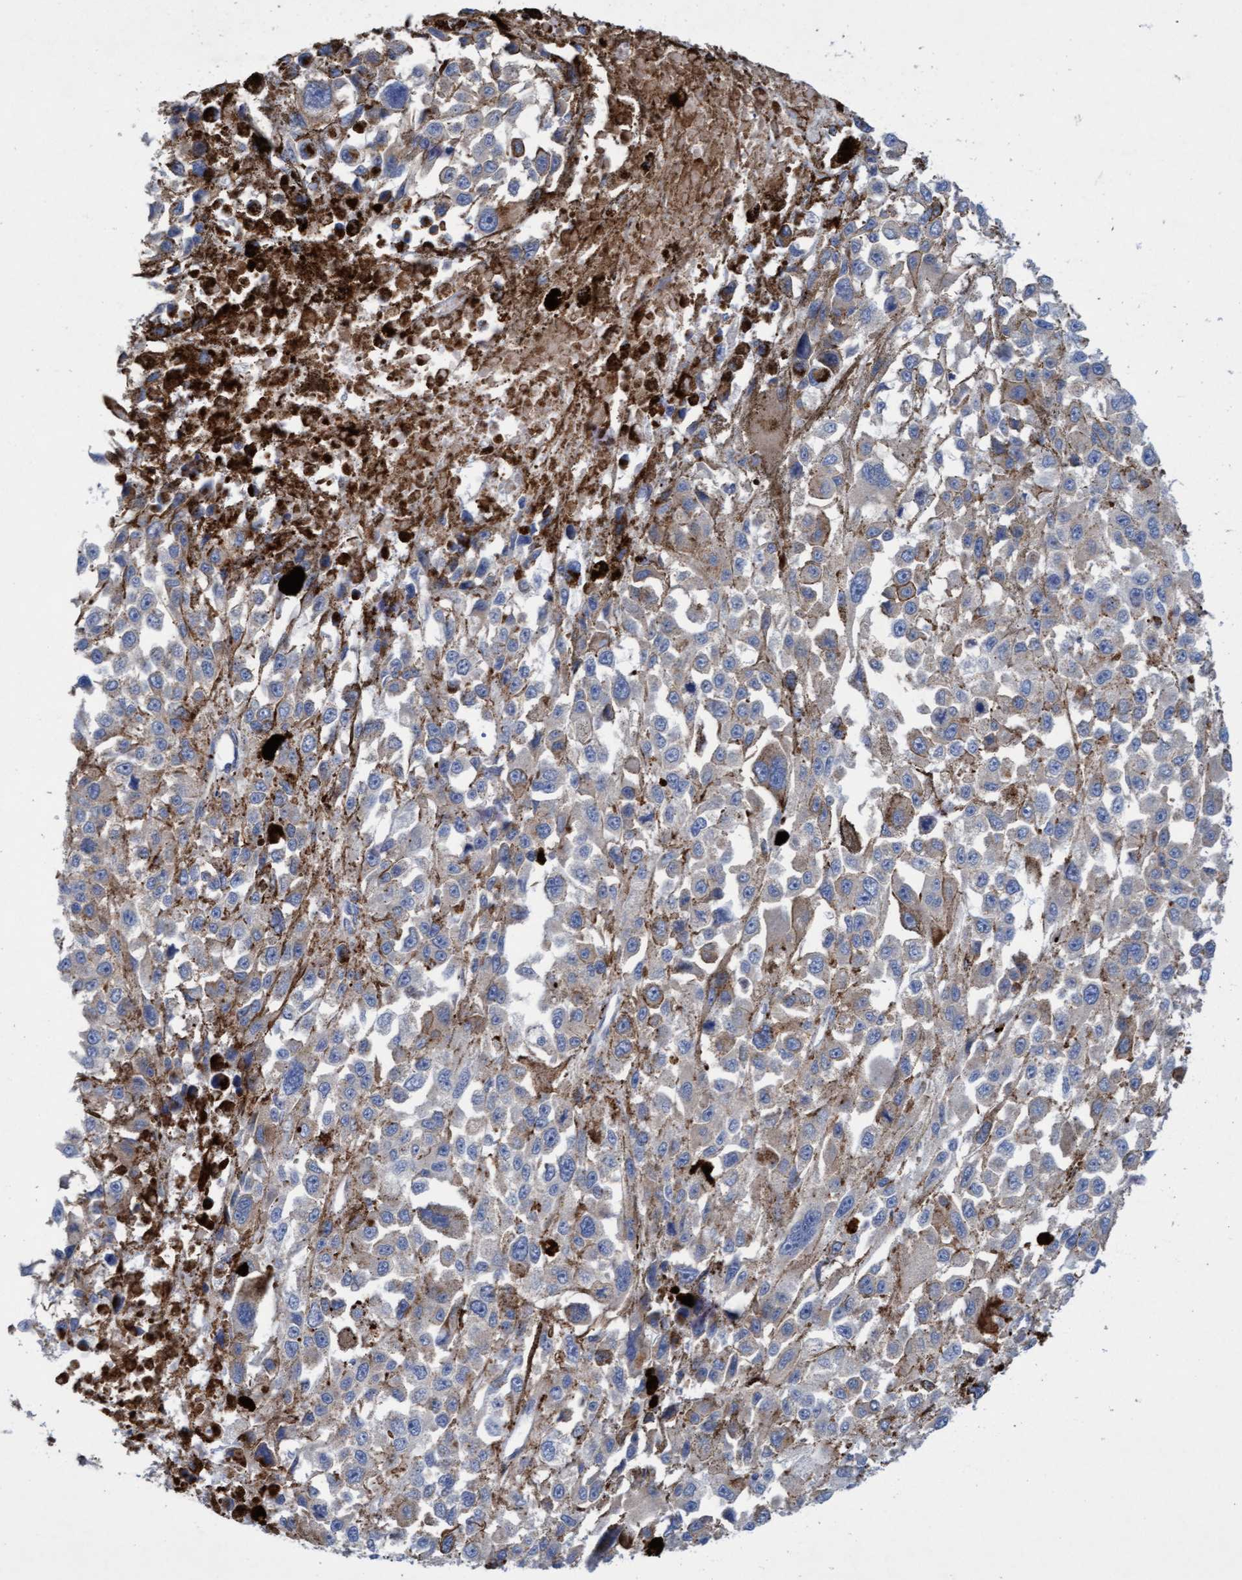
{"staining": {"intensity": "weak", "quantity": "25%-75%", "location": "cytoplasmic/membranous"}, "tissue": "melanoma", "cell_type": "Tumor cells", "image_type": "cancer", "snomed": [{"axis": "morphology", "description": "Malignant melanoma, Metastatic site"}, {"axis": "topography", "description": "Lymph node"}], "caption": "A brown stain highlights weak cytoplasmic/membranous staining of a protein in human malignant melanoma (metastatic site) tumor cells.", "gene": "SGSH", "patient": {"sex": "male", "age": 59}}